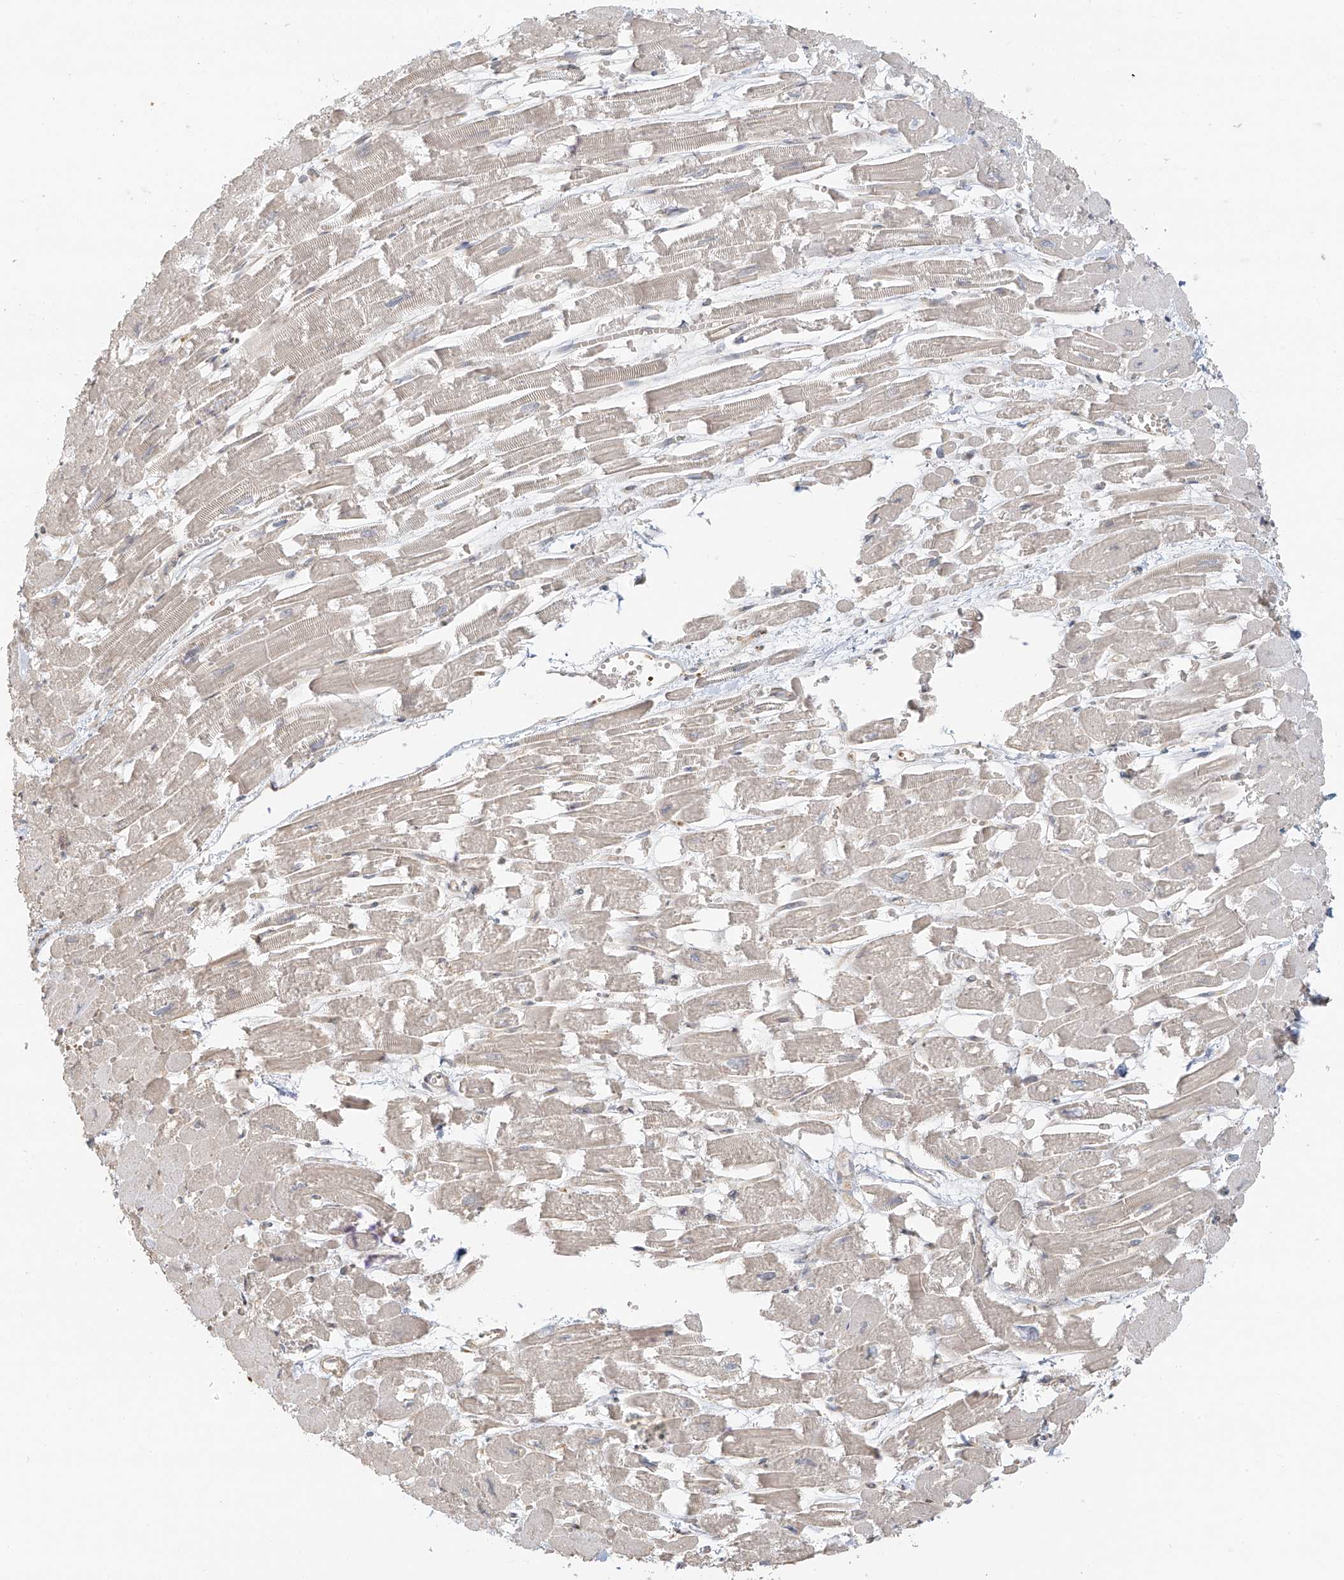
{"staining": {"intensity": "negative", "quantity": "none", "location": "none"}, "tissue": "heart muscle", "cell_type": "Cardiomyocytes", "image_type": "normal", "snomed": [{"axis": "morphology", "description": "Normal tissue, NOS"}, {"axis": "topography", "description": "Heart"}], "caption": "A high-resolution photomicrograph shows immunohistochemistry staining of unremarkable heart muscle, which demonstrates no significant staining in cardiomyocytes.", "gene": "UPK1B", "patient": {"sex": "male", "age": 54}}